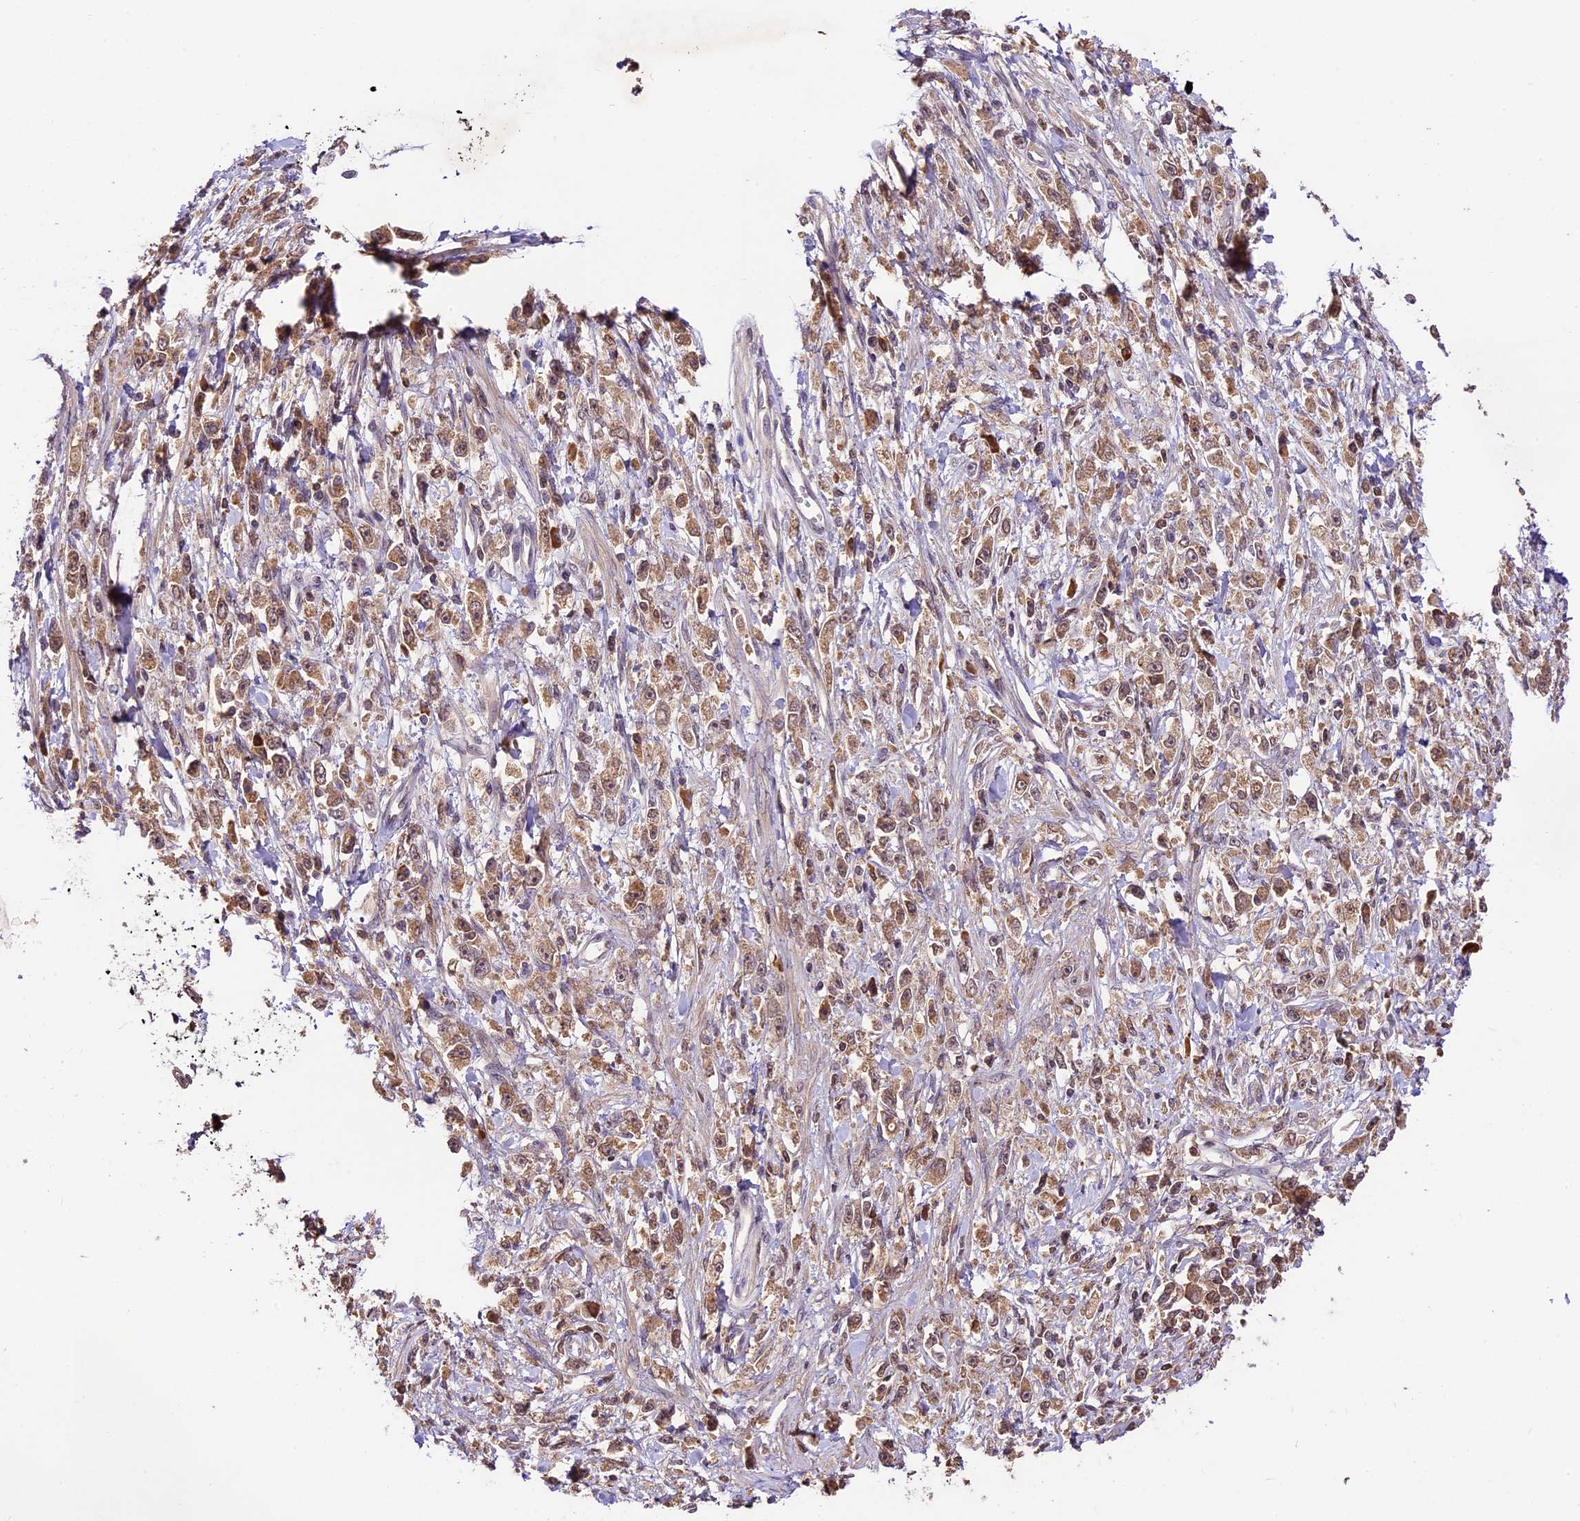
{"staining": {"intensity": "weak", "quantity": ">75%", "location": "cytoplasmic/membranous,nuclear"}, "tissue": "stomach cancer", "cell_type": "Tumor cells", "image_type": "cancer", "snomed": [{"axis": "morphology", "description": "Adenocarcinoma, NOS"}, {"axis": "topography", "description": "Stomach"}], "caption": "Stomach cancer stained with a protein marker shows weak staining in tumor cells.", "gene": "ATP10A", "patient": {"sex": "female", "age": 59}}